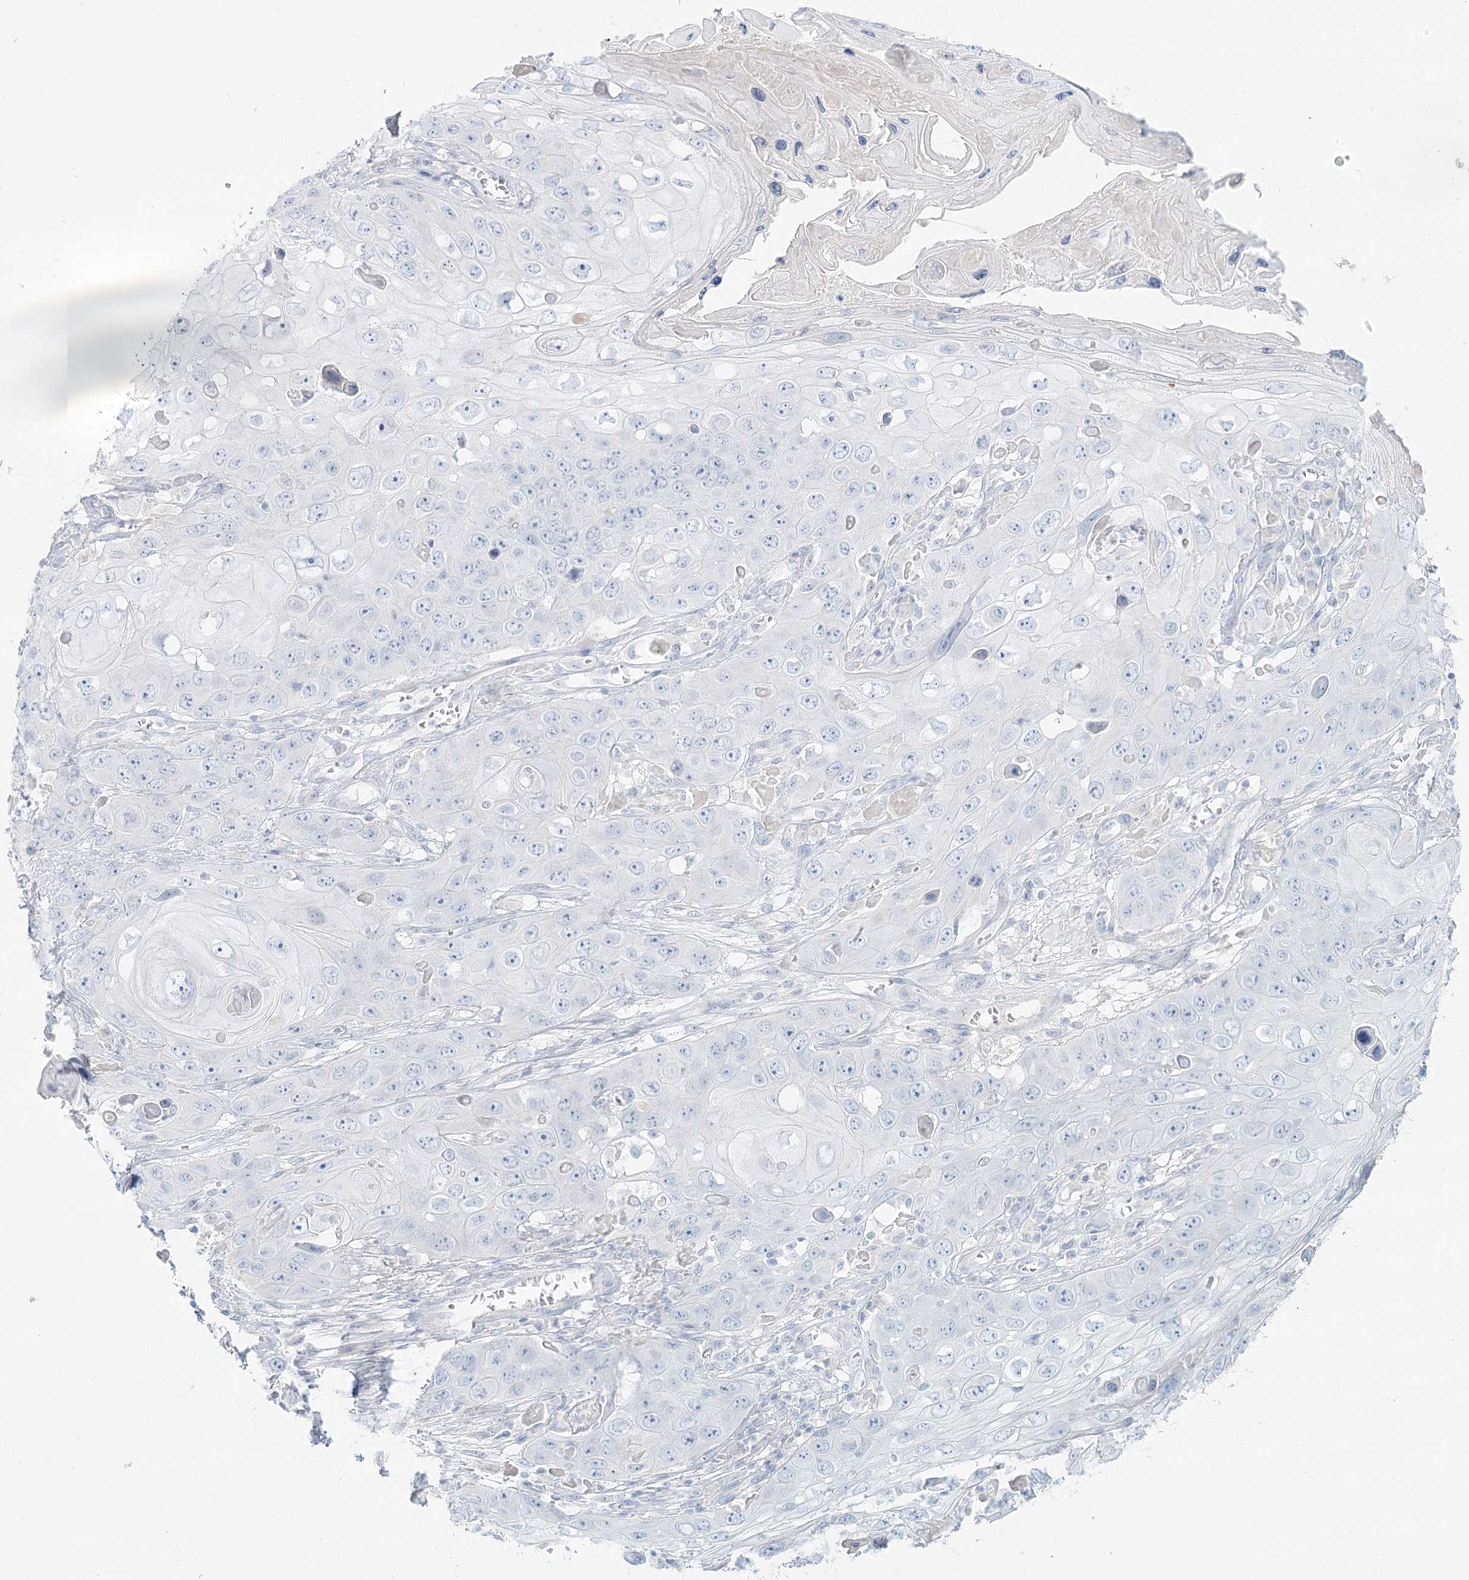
{"staining": {"intensity": "negative", "quantity": "none", "location": "none"}, "tissue": "skin cancer", "cell_type": "Tumor cells", "image_type": "cancer", "snomed": [{"axis": "morphology", "description": "Squamous cell carcinoma, NOS"}, {"axis": "topography", "description": "Skin"}], "caption": "IHC micrograph of neoplastic tissue: squamous cell carcinoma (skin) stained with DAB reveals no significant protein expression in tumor cells.", "gene": "DMGDH", "patient": {"sex": "male", "age": 55}}